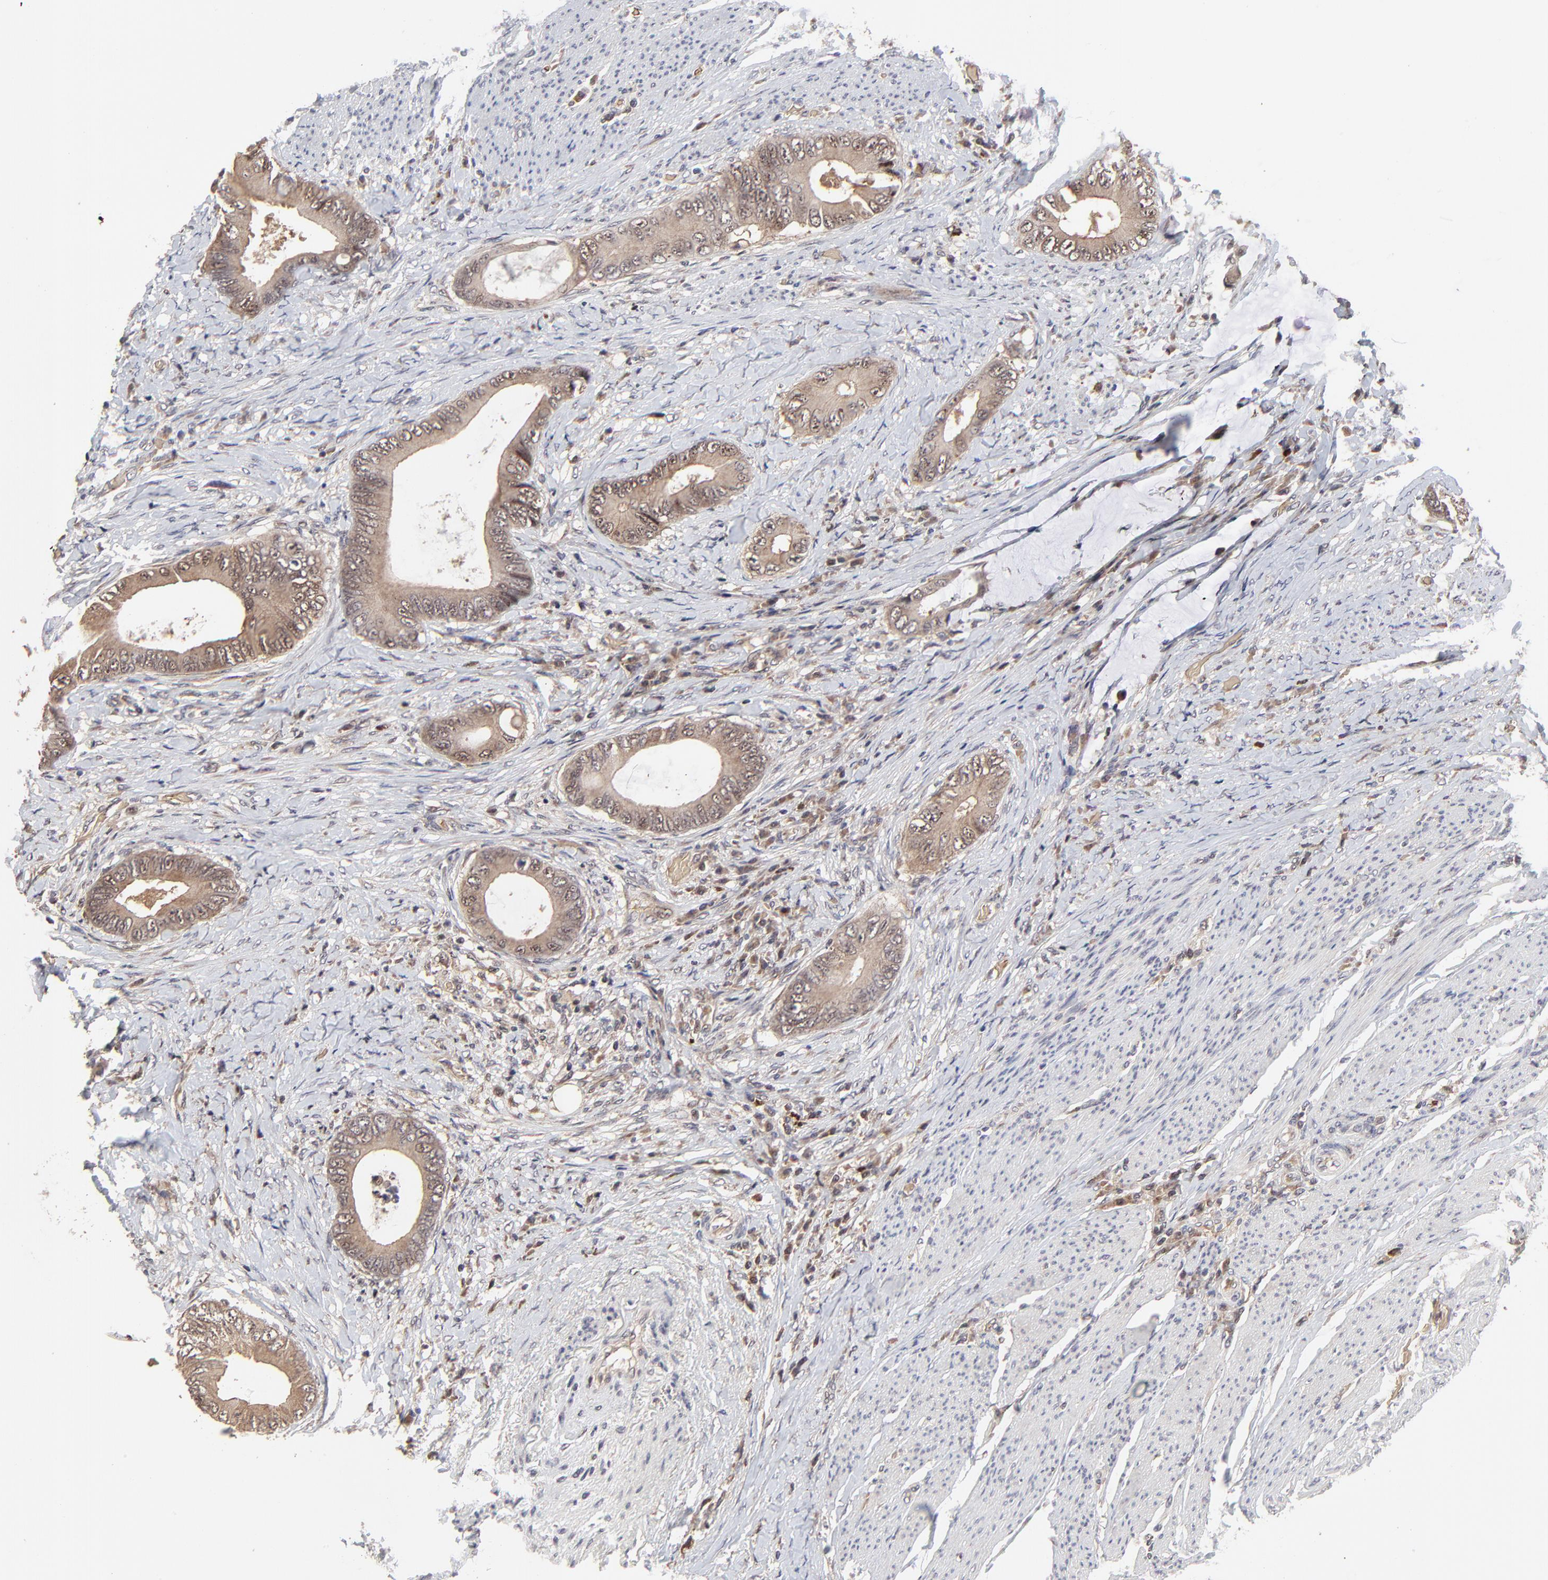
{"staining": {"intensity": "moderate", "quantity": ">75%", "location": "cytoplasmic/membranous,nuclear"}, "tissue": "colorectal cancer", "cell_type": "Tumor cells", "image_type": "cancer", "snomed": [{"axis": "morphology", "description": "Normal tissue, NOS"}, {"axis": "morphology", "description": "Adenocarcinoma, NOS"}, {"axis": "topography", "description": "Rectum"}, {"axis": "topography", "description": "Peripheral nerve tissue"}], "caption": "Protein expression analysis of colorectal adenocarcinoma shows moderate cytoplasmic/membranous and nuclear staining in about >75% of tumor cells.", "gene": "FRMD8", "patient": {"sex": "female", "age": 77}}